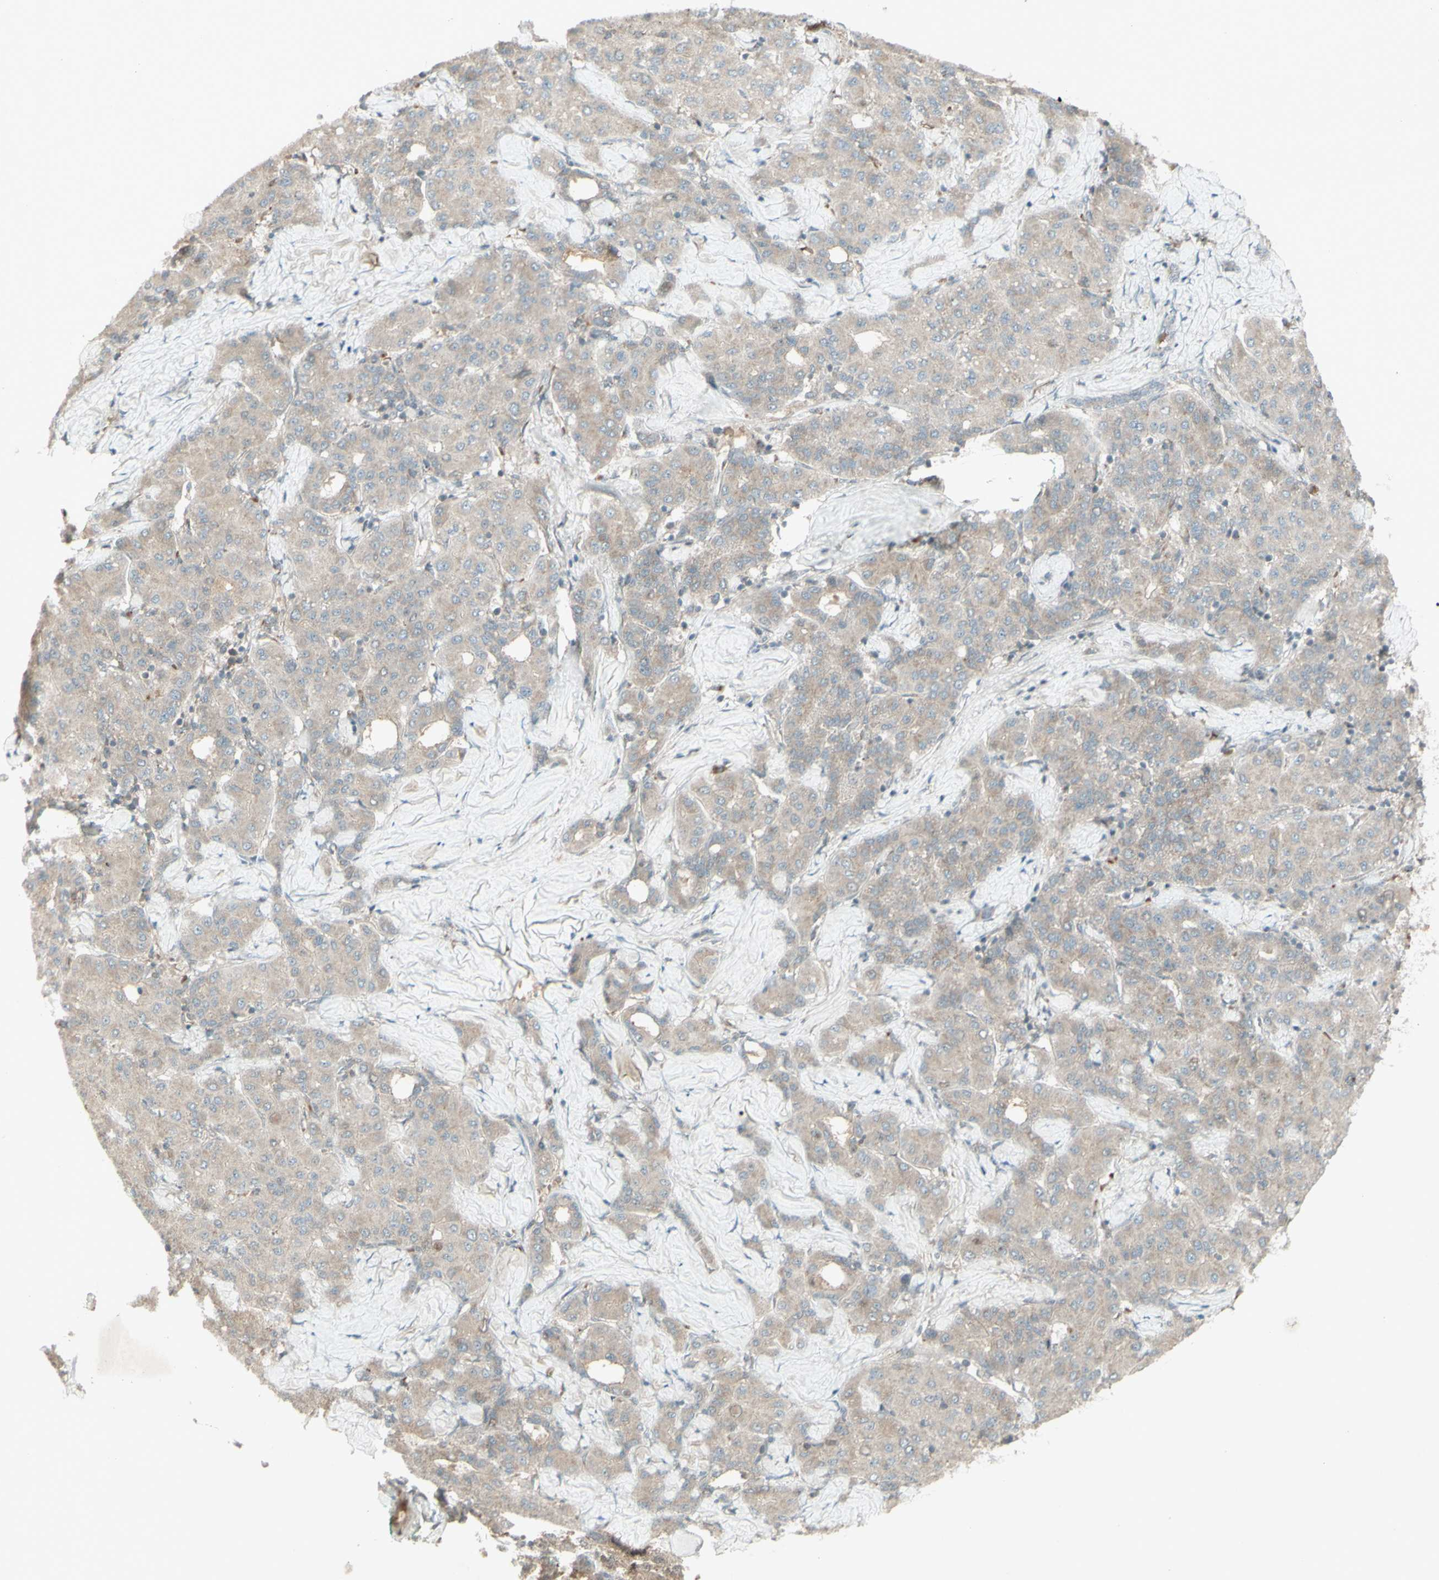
{"staining": {"intensity": "negative", "quantity": "none", "location": "none"}, "tissue": "liver cancer", "cell_type": "Tumor cells", "image_type": "cancer", "snomed": [{"axis": "morphology", "description": "Carcinoma, Hepatocellular, NOS"}, {"axis": "topography", "description": "Liver"}], "caption": "High power microscopy histopathology image of an IHC image of liver cancer, revealing no significant staining in tumor cells.", "gene": "MSH6", "patient": {"sex": "male", "age": 65}}